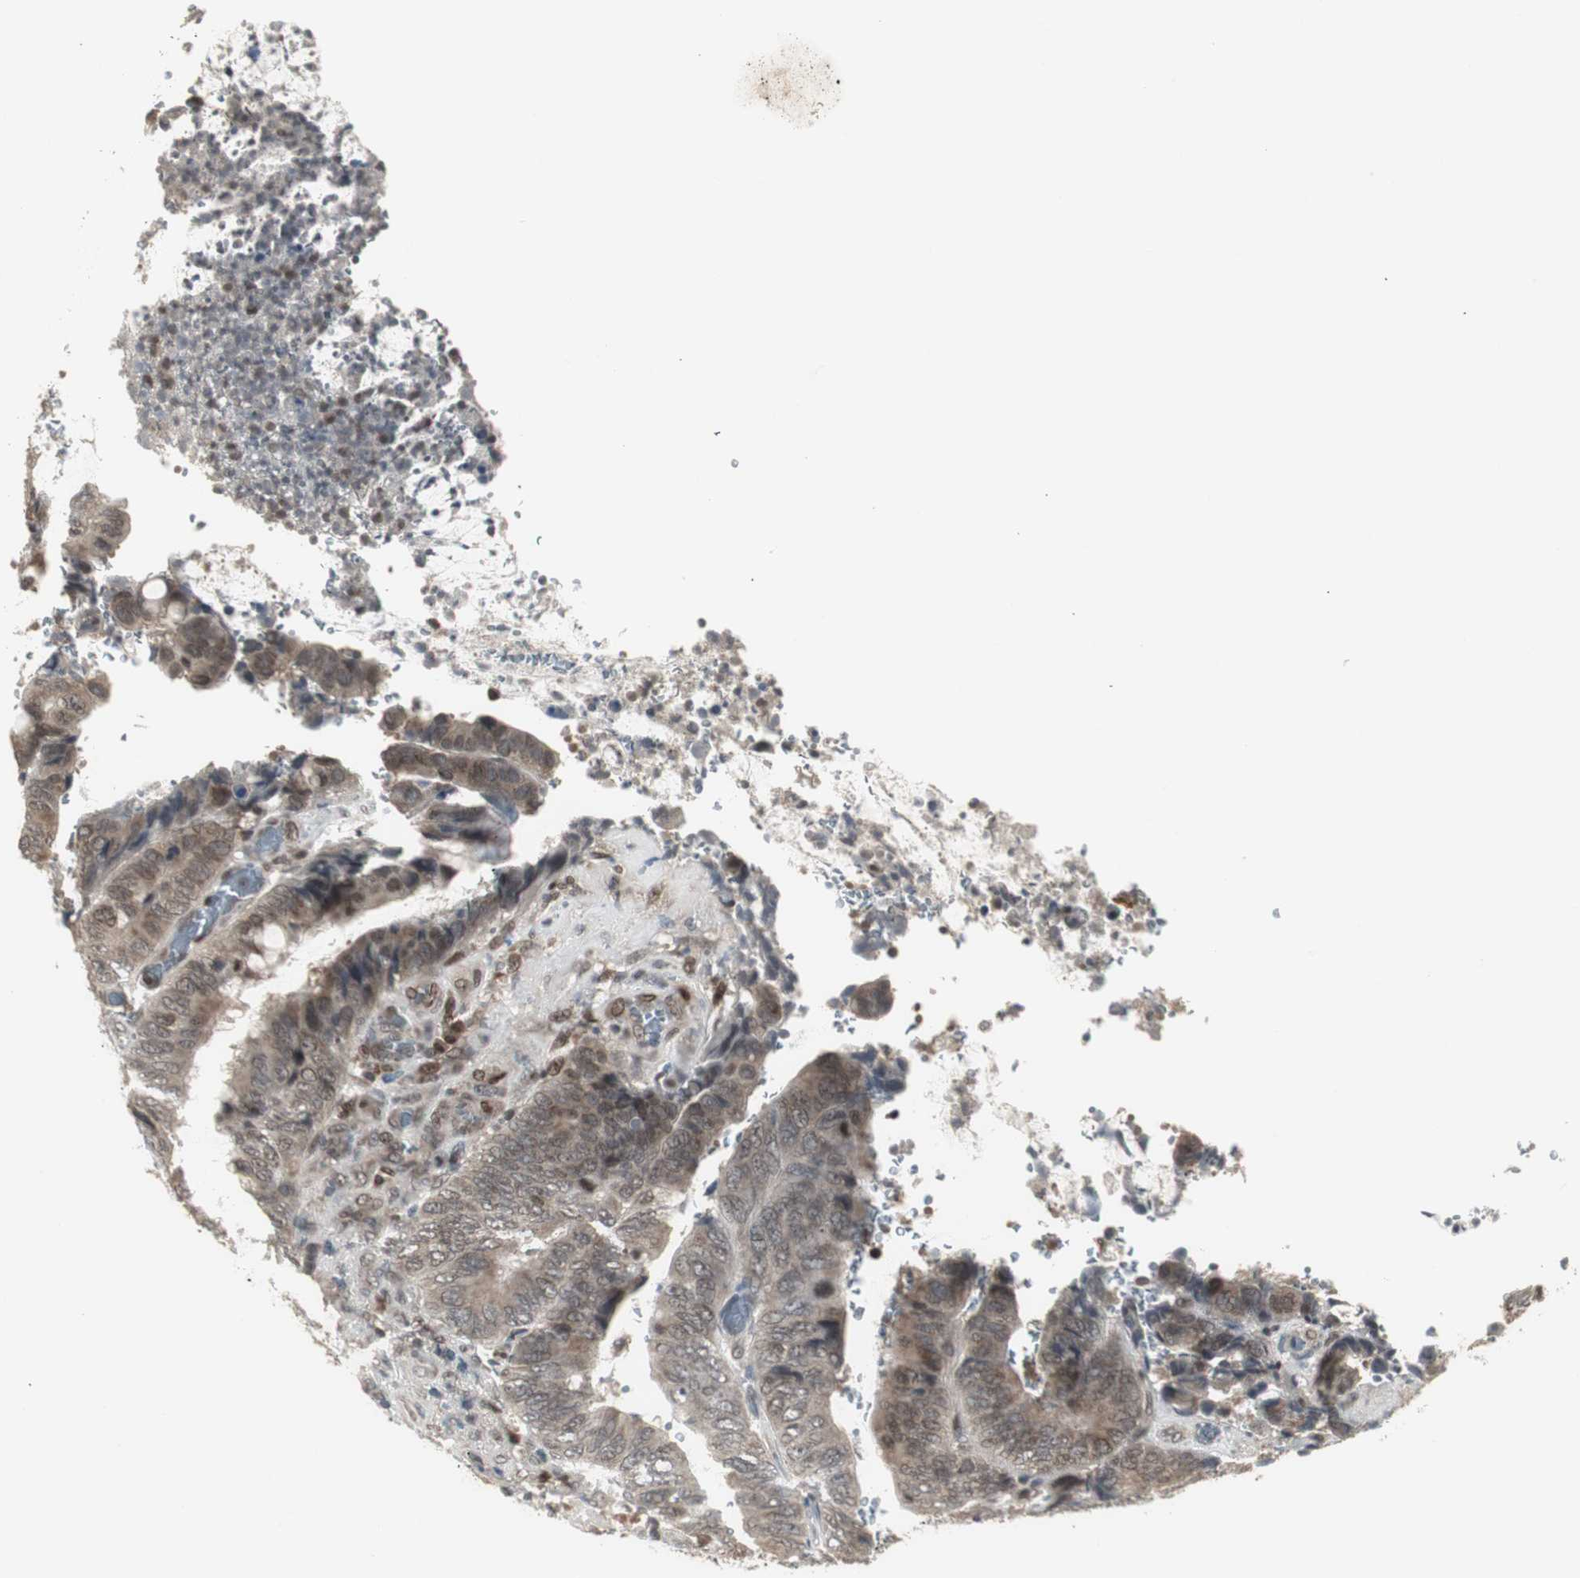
{"staining": {"intensity": "weak", "quantity": "25%-75%", "location": "cytoplasmic/membranous,nuclear"}, "tissue": "colorectal cancer", "cell_type": "Tumor cells", "image_type": "cancer", "snomed": [{"axis": "morphology", "description": "Normal tissue, NOS"}, {"axis": "morphology", "description": "Adenocarcinoma, NOS"}, {"axis": "topography", "description": "Rectum"}, {"axis": "topography", "description": "Peripheral nerve tissue"}], "caption": "A micrograph of human adenocarcinoma (colorectal) stained for a protein displays weak cytoplasmic/membranous and nuclear brown staining in tumor cells. (Brightfield microscopy of DAB IHC at high magnification).", "gene": "MPG", "patient": {"sex": "male", "age": 92}}